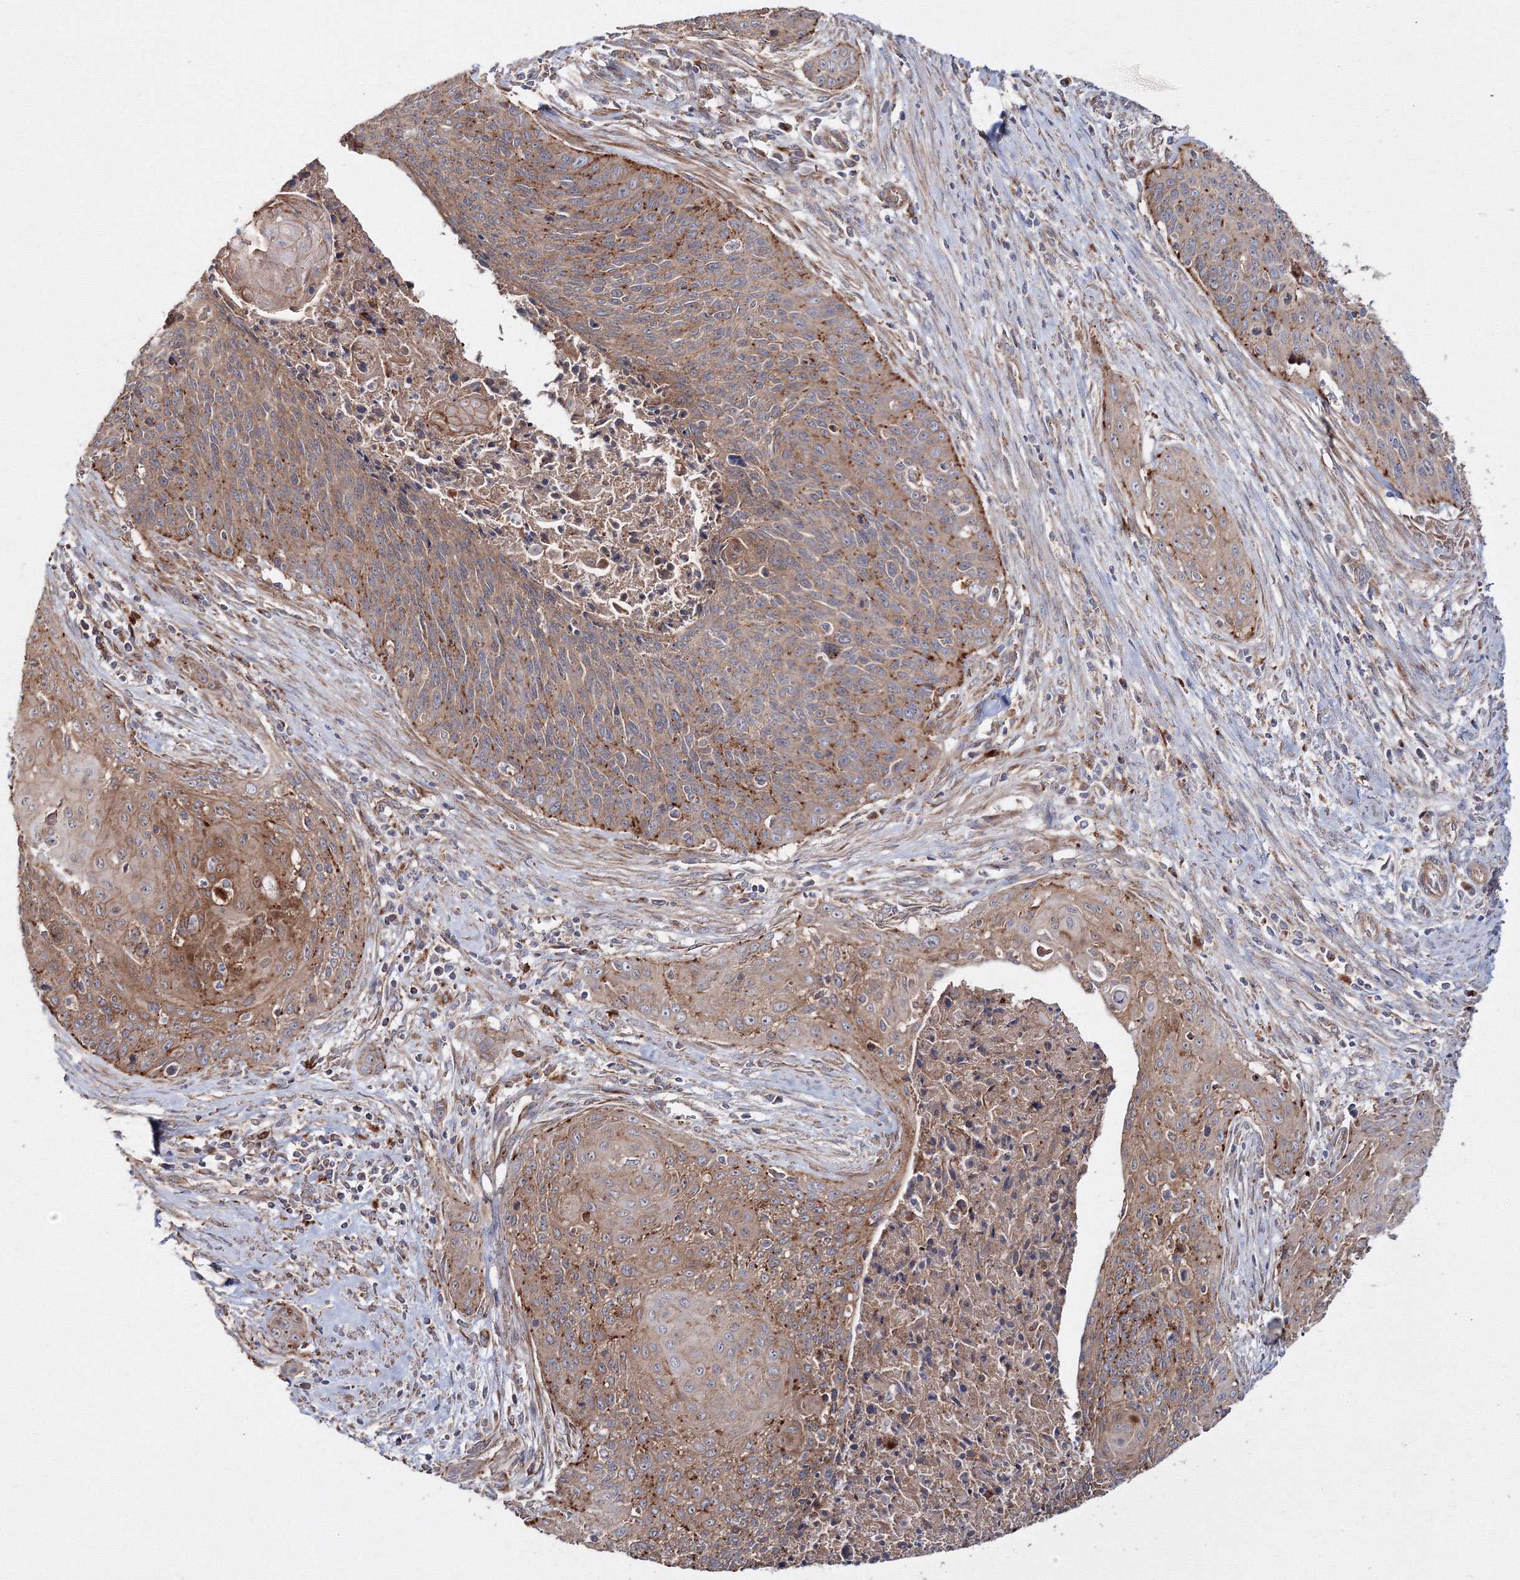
{"staining": {"intensity": "moderate", "quantity": ">75%", "location": "cytoplasmic/membranous"}, "tissue": "cervical cancer", "cell_type": "Tumor cells", "image_type": "cancer", "snomed": [{"axis": "morphology", "description": "Squamous cell carcinoma, NOS"}, {"axis": "topography", "description": "Cervix"}], "caption": "Cervical cancer (squamous cell carcinoma) tissue reveals moderate cytoplasmic/membranous expression in about >75% of tumor cells The protein is stained brown, and the nuclei are stained in blue (DAB (3,3'-diaminobenzidine) IHC with brightfield microscopy, high magnification).", "gene": "DDO", "patient": {"sex": "female", "age": 55}}